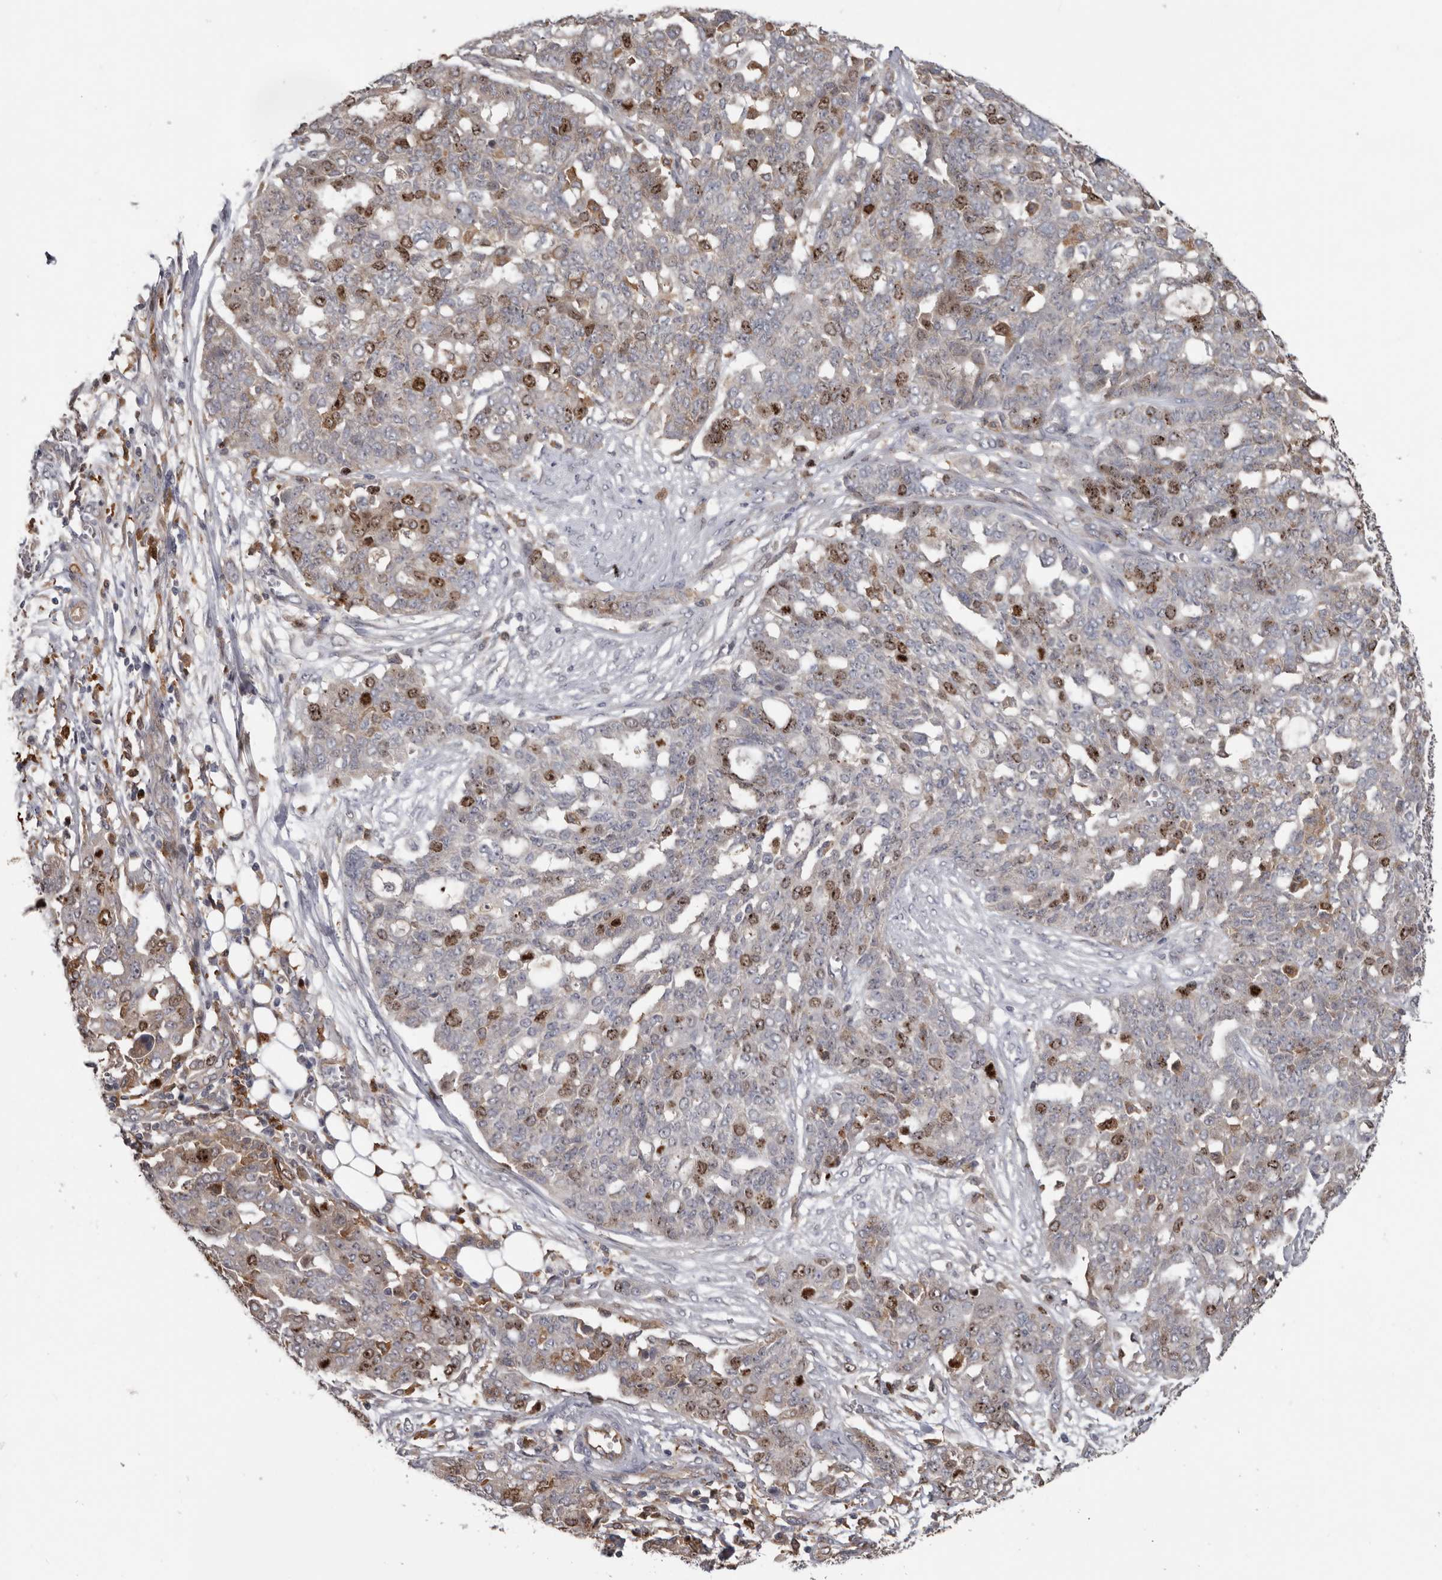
{"staining": {"intensity": "moderate", "quantity": "25%-75%", "location": "nuclear"}, "tissue": "ovarian cancer", "cell_type": "Tumor cells", "image_type": "cancer", "snomed": [{"axis": "morphology", "description": "Cystadenocarcinoma, serous, NOS"}, {"axis": "topography", "description": "Soft tissue"}, {"axis": "topography", "description": "Ovary"}], "caption": "Approximately 25%-75% of tumor cells in ovarian cancer show moderate nuclear protein staining as visualized by brown immunohistochemical staining.", "gene": "CDCA8", "patient": {"sex": "female", "age": 57}}